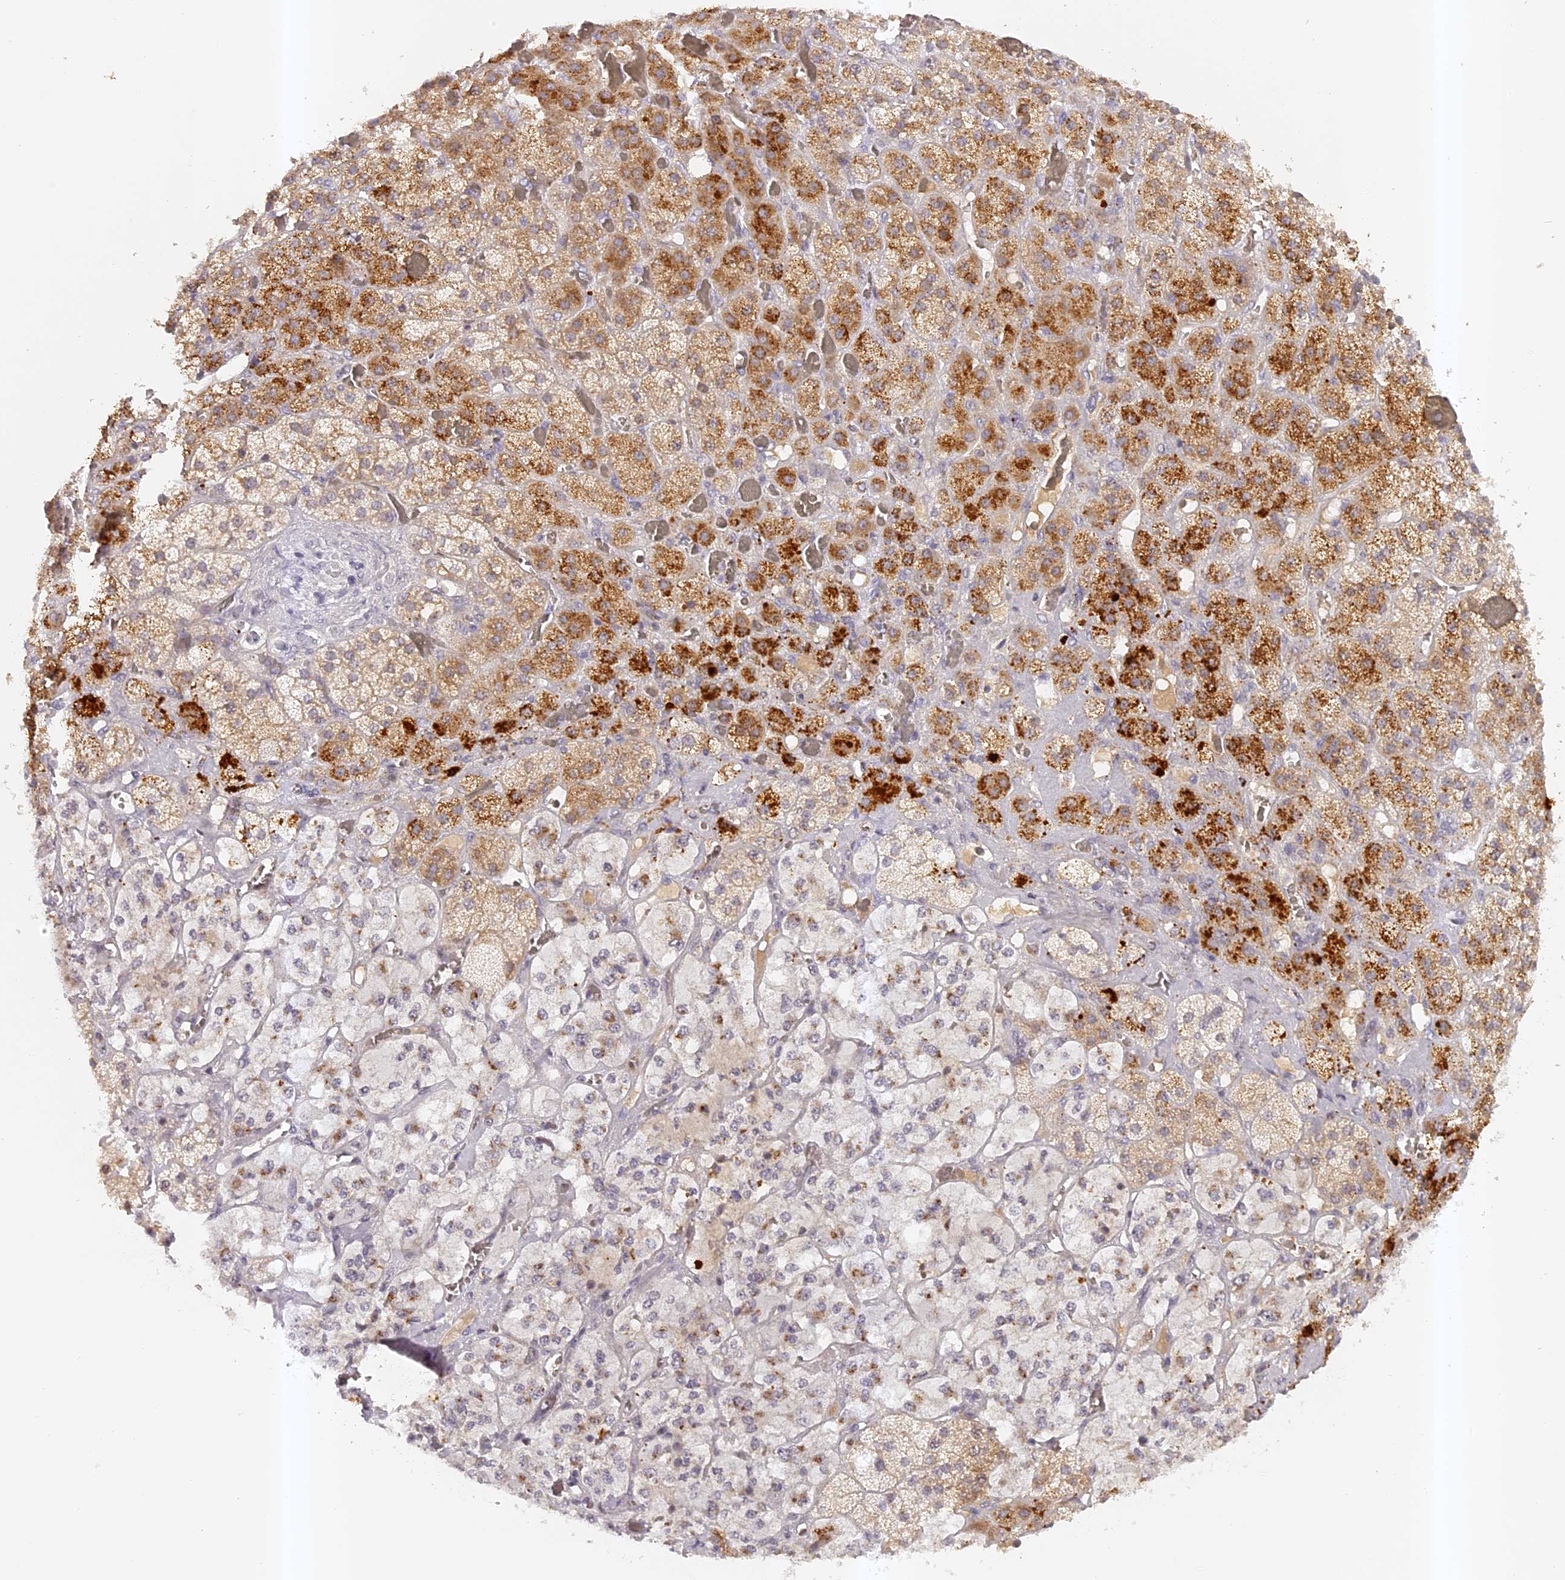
{"staining": {"intensity": "moderate", "quantity": "25%-75%", "location": "cytoplasmic/membranous"}, "tissue": "adrenal gland", "cell_type": "Glandular cells", "image_type": "normal", "snomed": [{"axis": "morphology", "description": "Normal tissue, NOS"}, {"axis": "topography", "description": "Adrenal gland"}], "caption": "Human adrenal gland stained with a brown dye displays moderate cytoplasmic/membranous positive positivity in approximately 25%-75% of glandular cells.", "gene": "ELL3", "patient": {"sex": "male", "age": 57}}